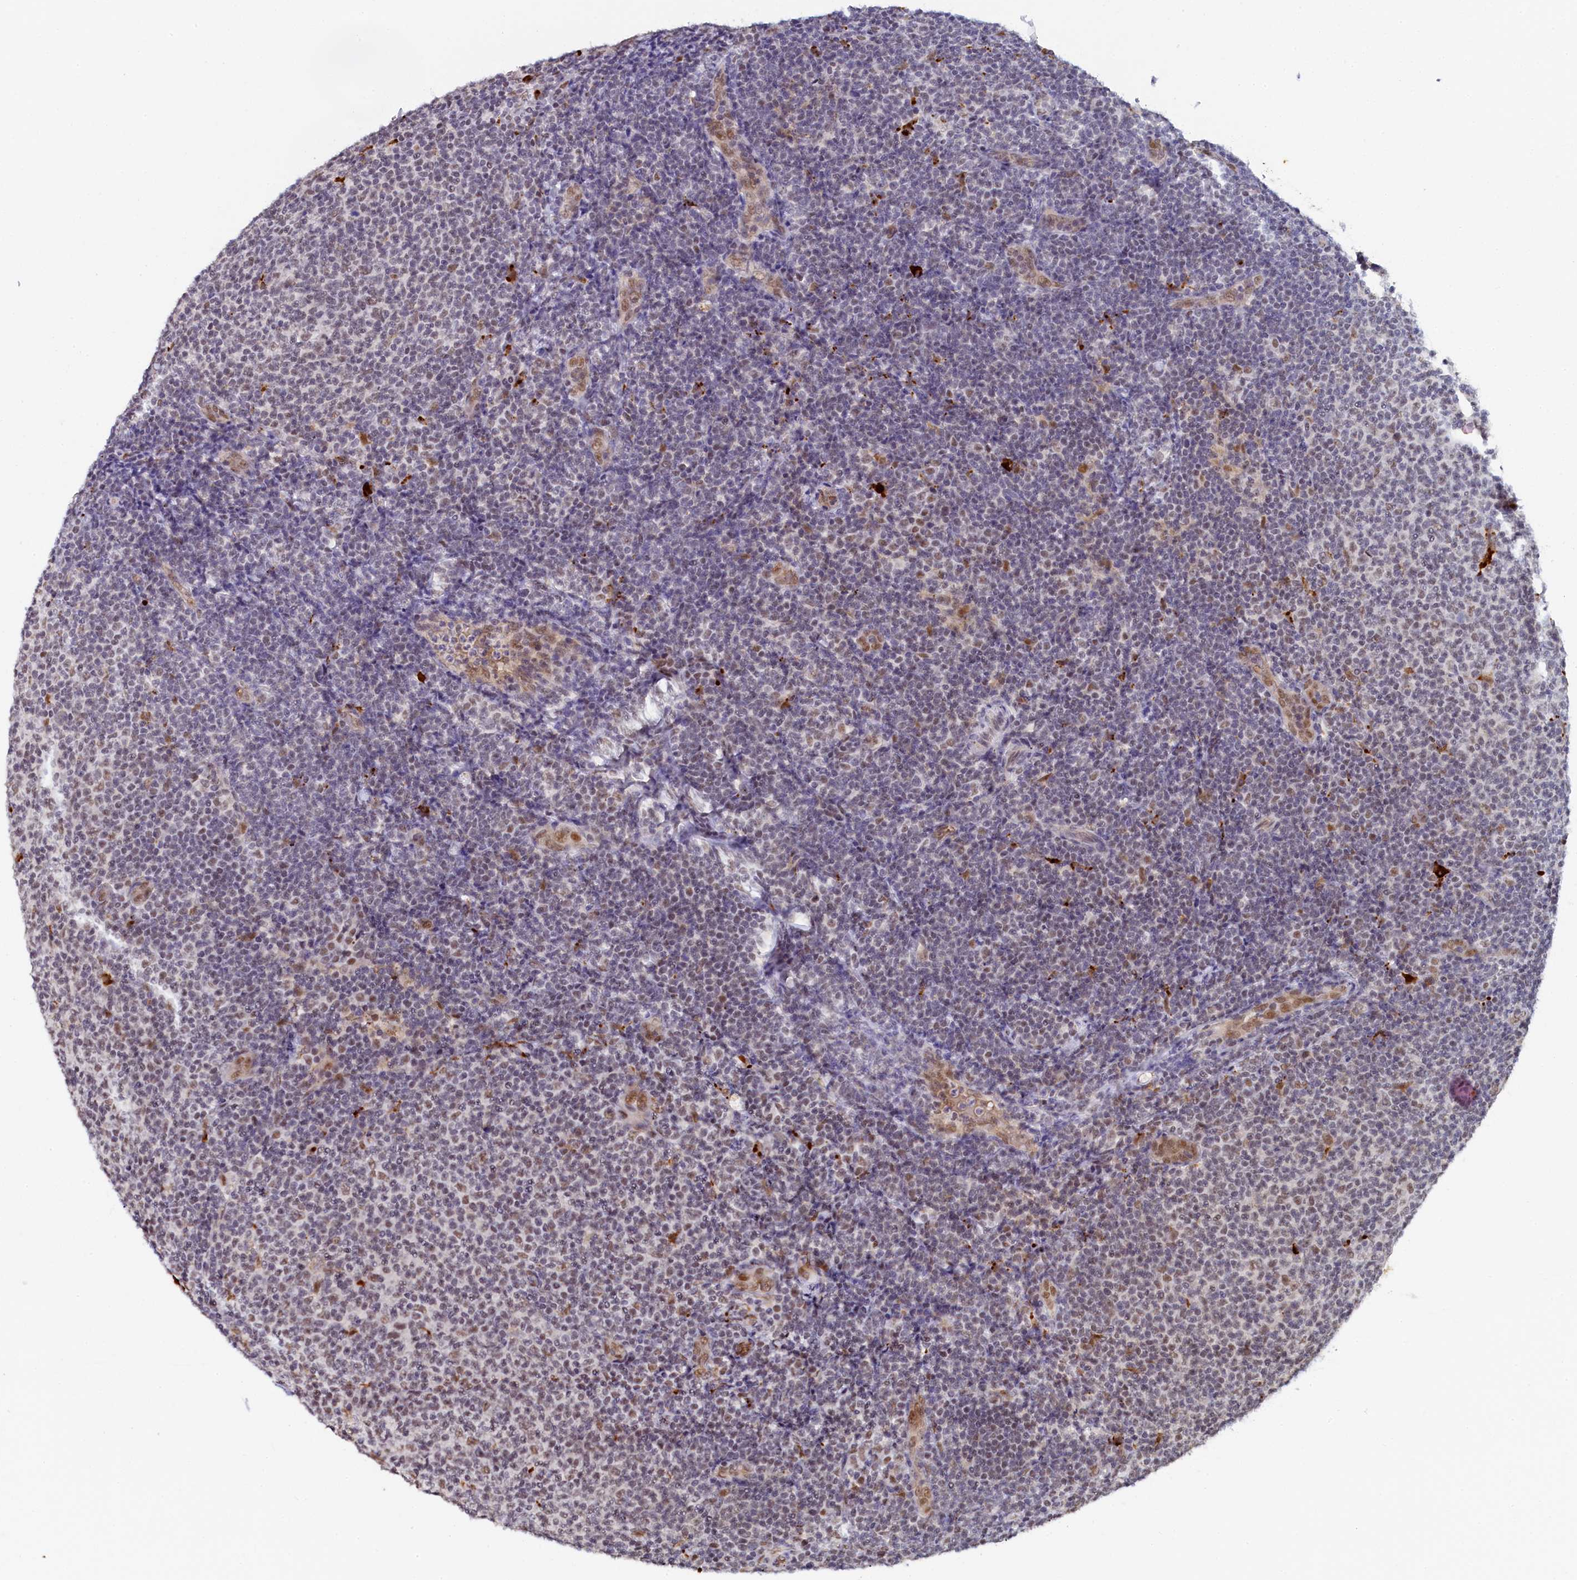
{"staining": {"intensity": "moderate", "quantity": "25%-75%", "location": "nuclear"}, "tissue": "lymphoma", "cell_type": "Tumor cells", "image_type": "cancer", "snomed": [{"axis": "morphology", "description": "Malignant lymphoma, non-Hodgkin's type, Low grade"}, {"axis": "topography", "description": "Lymph node"}], "caption": "Brown immunohistochemical staining in low-grade malignant lymphoma, non-Hodgkin's type reveals moderate nuclear positivity in about 25%-75% of tumor cells. Nuclei are stained in blue.", "gene": "INTS14", "patient": {"sex": "male", "age": 66}}